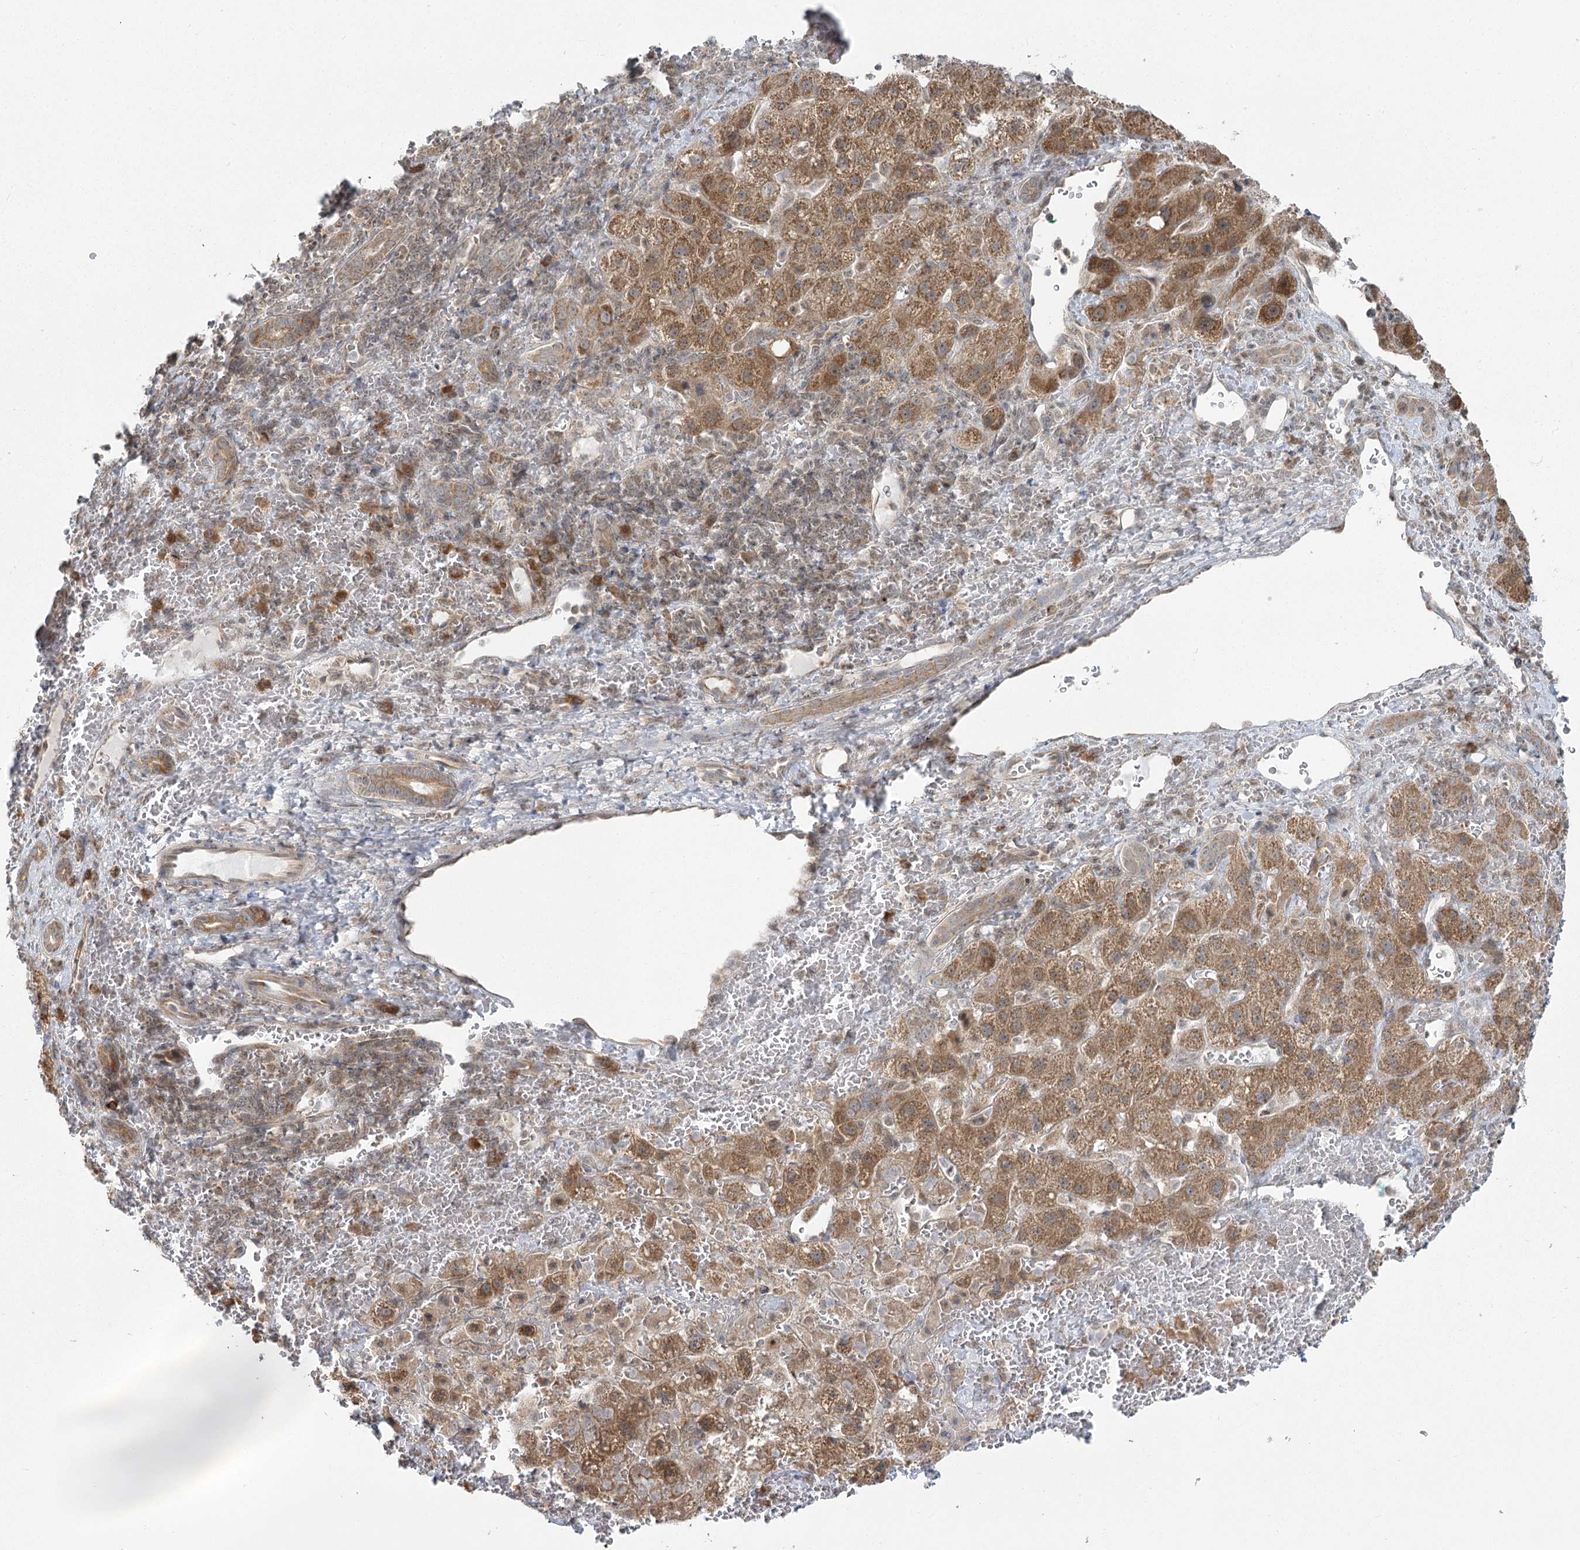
{"staining": {"intensity": "moderate", "quantity": ">75%", "location": "cytoplasmic/membranous"}, "tissue": "liver cancer", "cell_type": "Tumor cells", "image_type": "cancer", "snomed": [{"axis": "morphology", "description": "Carcinoma, Hepatocellular, NOS"}, {"axis": "topography", "description": "Liver"}], "caption": "Protein staining shows moderate cytoplasmic/membranous positivity in about >75% of tumor cells in liver cancer (hepatocellular carcinoma).", "gene": "THNSL1", "patient": {"sex": "male", "age": 57}}